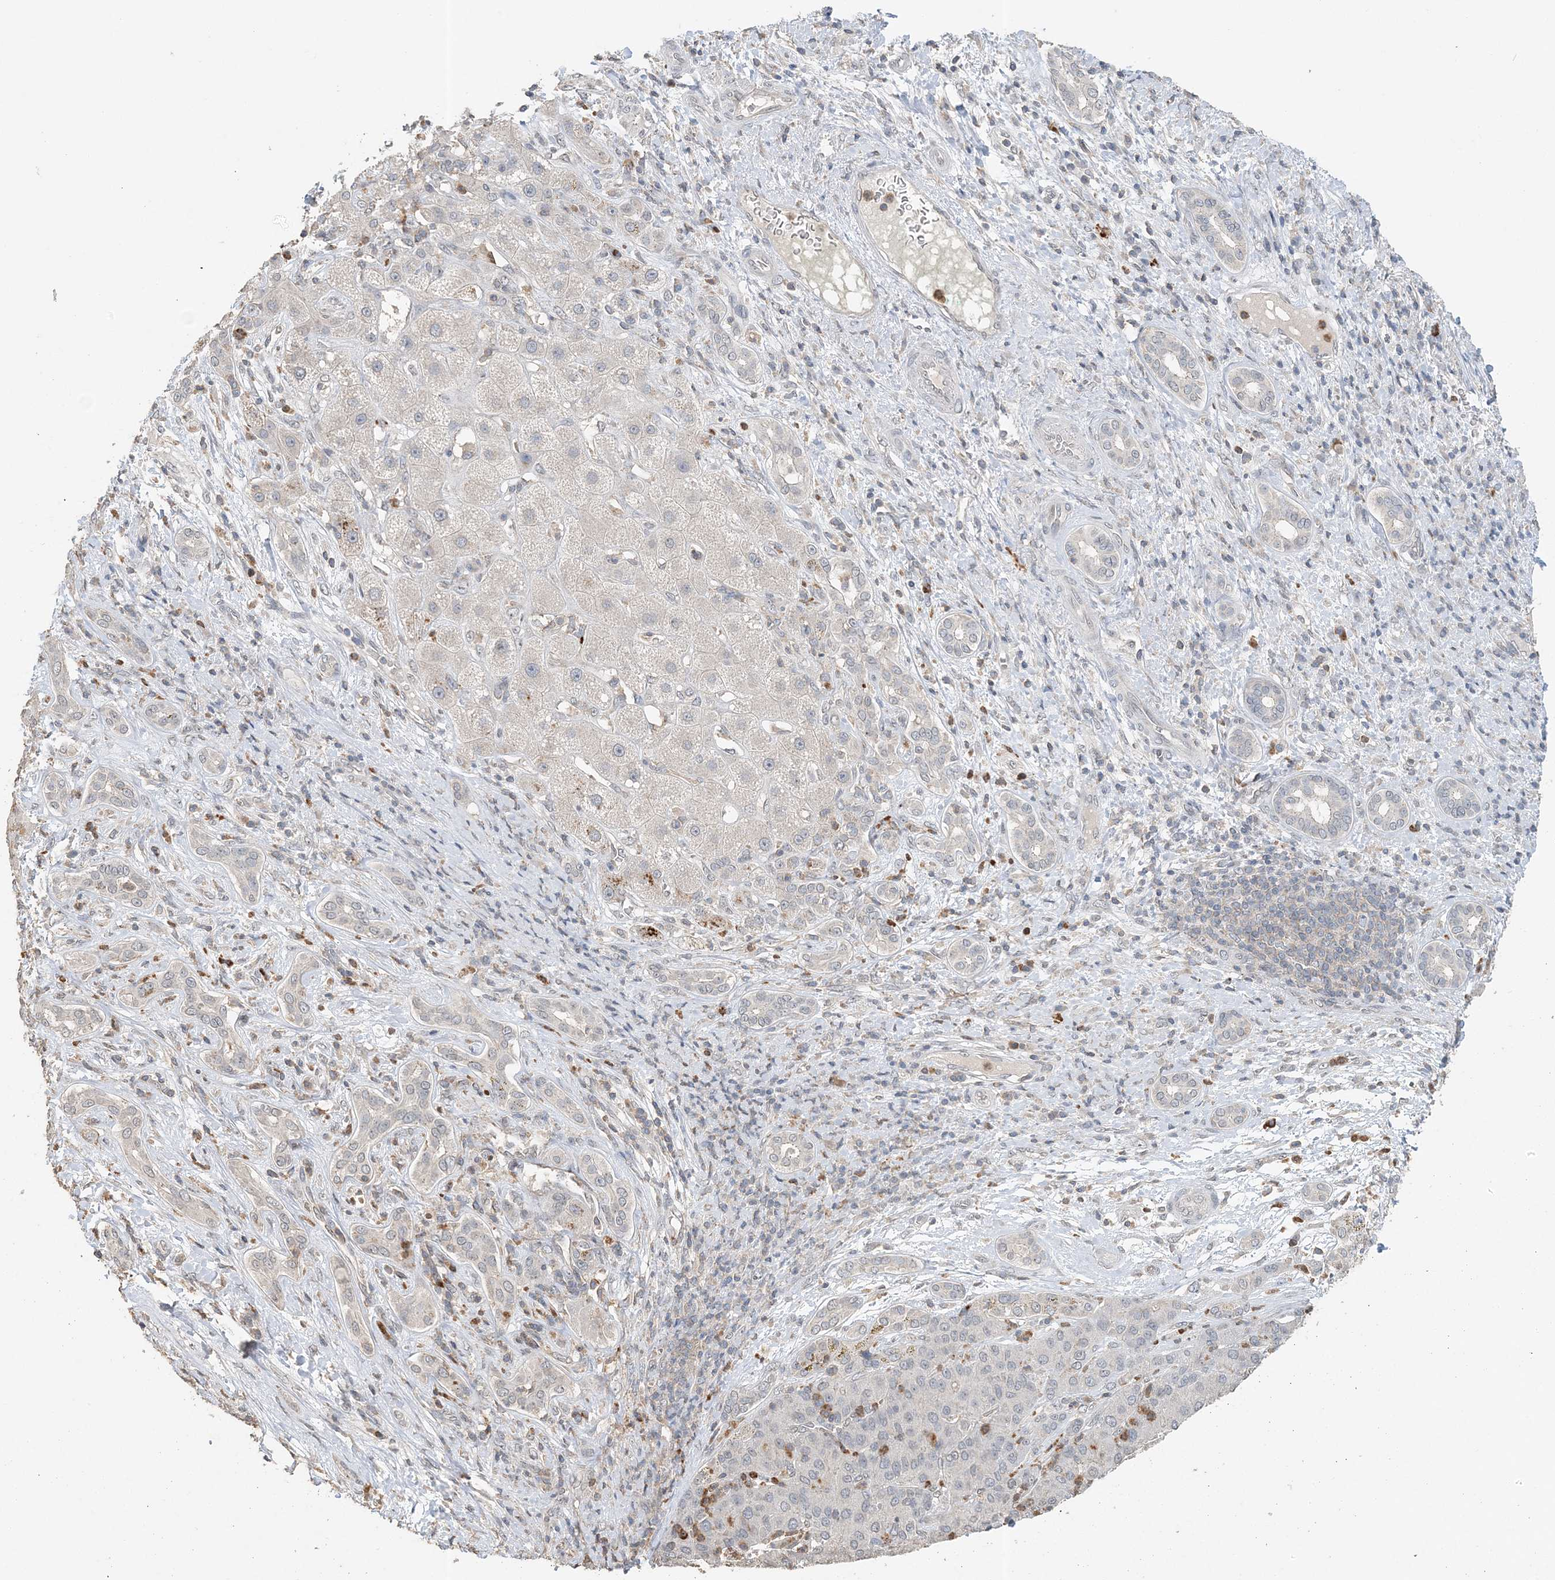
{"staining": {"intensity": "negative", "quantity": "none", "location": "none"}, "tissue": "liver cancer", "cell_type": "Tumor cells", "image_type": "cancer", "snomed": [{"axis": "morphology", "description": "Carcinoma, Hepatocellular, NOS"}, {"axis": "topography", "description": "Liver"}], "caption": "Hepatocellular carcinoma (liver) was stained to show a protein in brown. There is no significant positivity in tumor cells. The staining is performed using DAB (3,3'-diaminobenzidine) brown chromogen with nuclei counter-stained in using hematoxylin.", "gene": "FAM110A", "patient": {"sex": "male", "age": 65}}